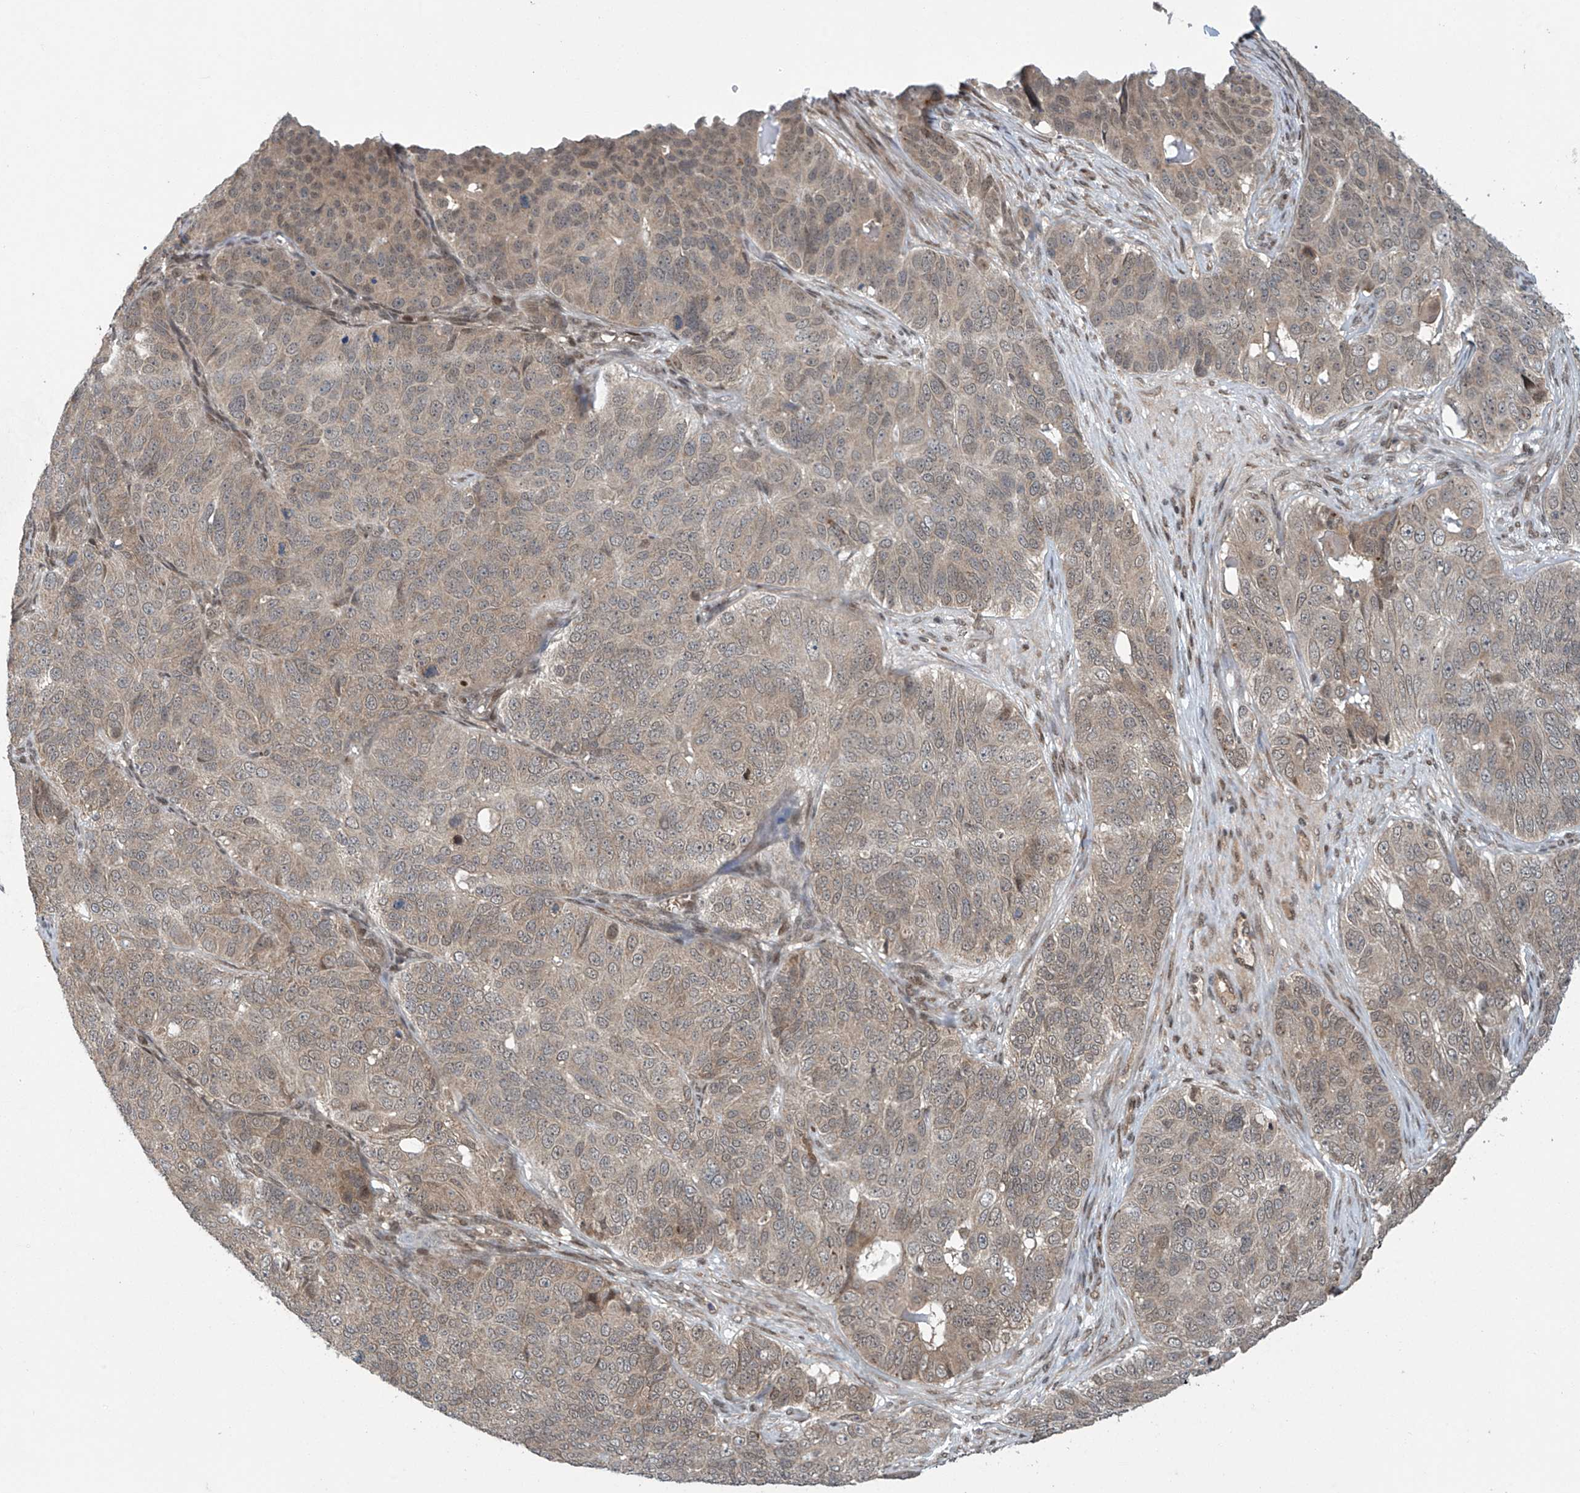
{"staining": {"intensity": "weak", "quantity": "25%-75%", "location": "cytoplasmic/membranous"}, "tissue": "ovarian cancer", "cell_type": "Tumor cells", "image_type": "cancer", "snomed": [{"axis": "morphology", "description": "Carcinoma, endometroid"}, {"axis": "topography", "description": "Ovary"}], "caption": "Approximately 25%-75% of tumor cells in human ovarian cancer (endometroid carcinoma) display weak cytoplasmic/membranous protein expression as visualized by brown immunohistochemical staining.", "gene": "ABHD13", "patient": {"sex": "female", "age": 51}}